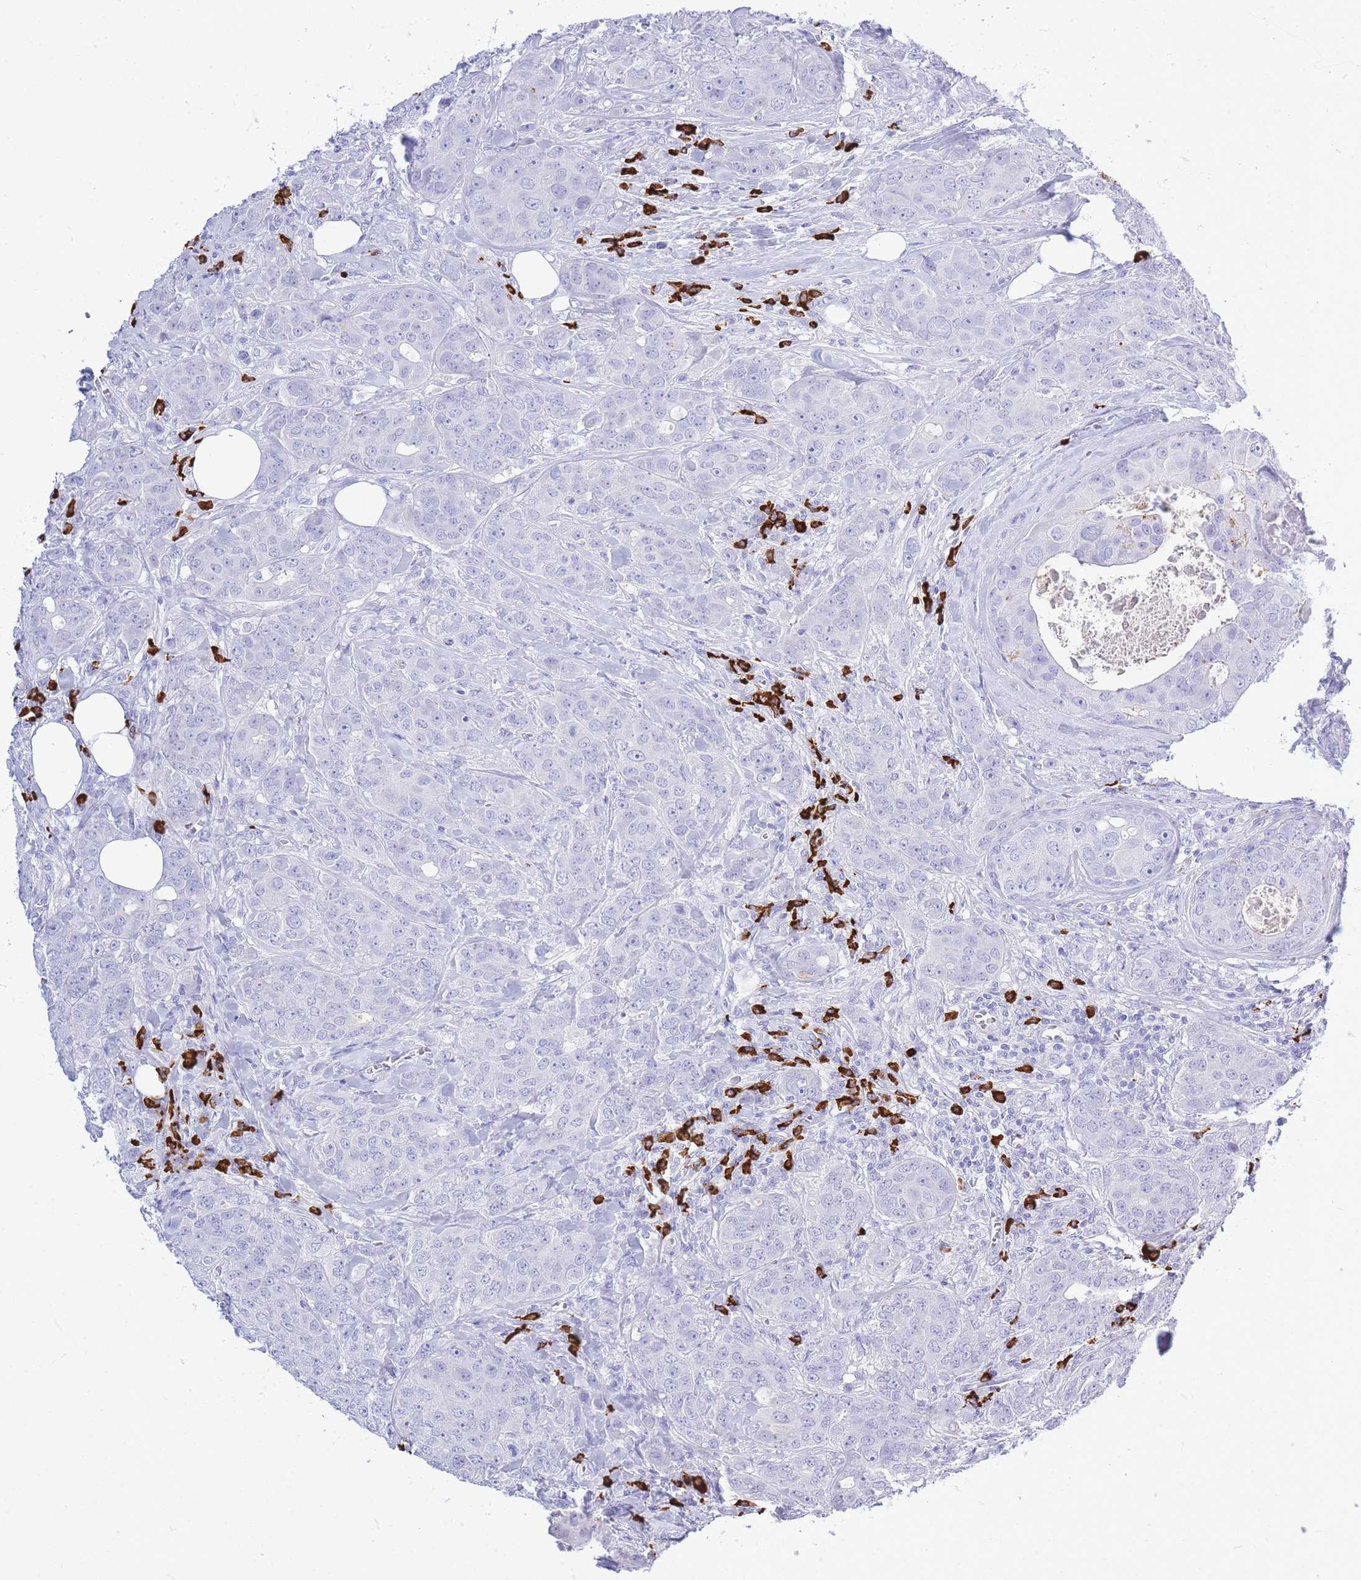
{"staining": {"intensity": "negative", "quantity": "none", "location": "none"}, "tissue": "breast cancer", "cell_type": "Tumor cells", "image_type": "cancer", "snomed": [{"axis": "morphology", "description": "Duct carcinoma"}, {"axis": "topography", "description": "Breast"}], "caption": "DAB immunohistochemical staining of human intraductal carcinoma (breast) exhibits no significant staining in tumor cells.", "gene": "ZFP62", "patient": {"sex": "female", "age": 43}}